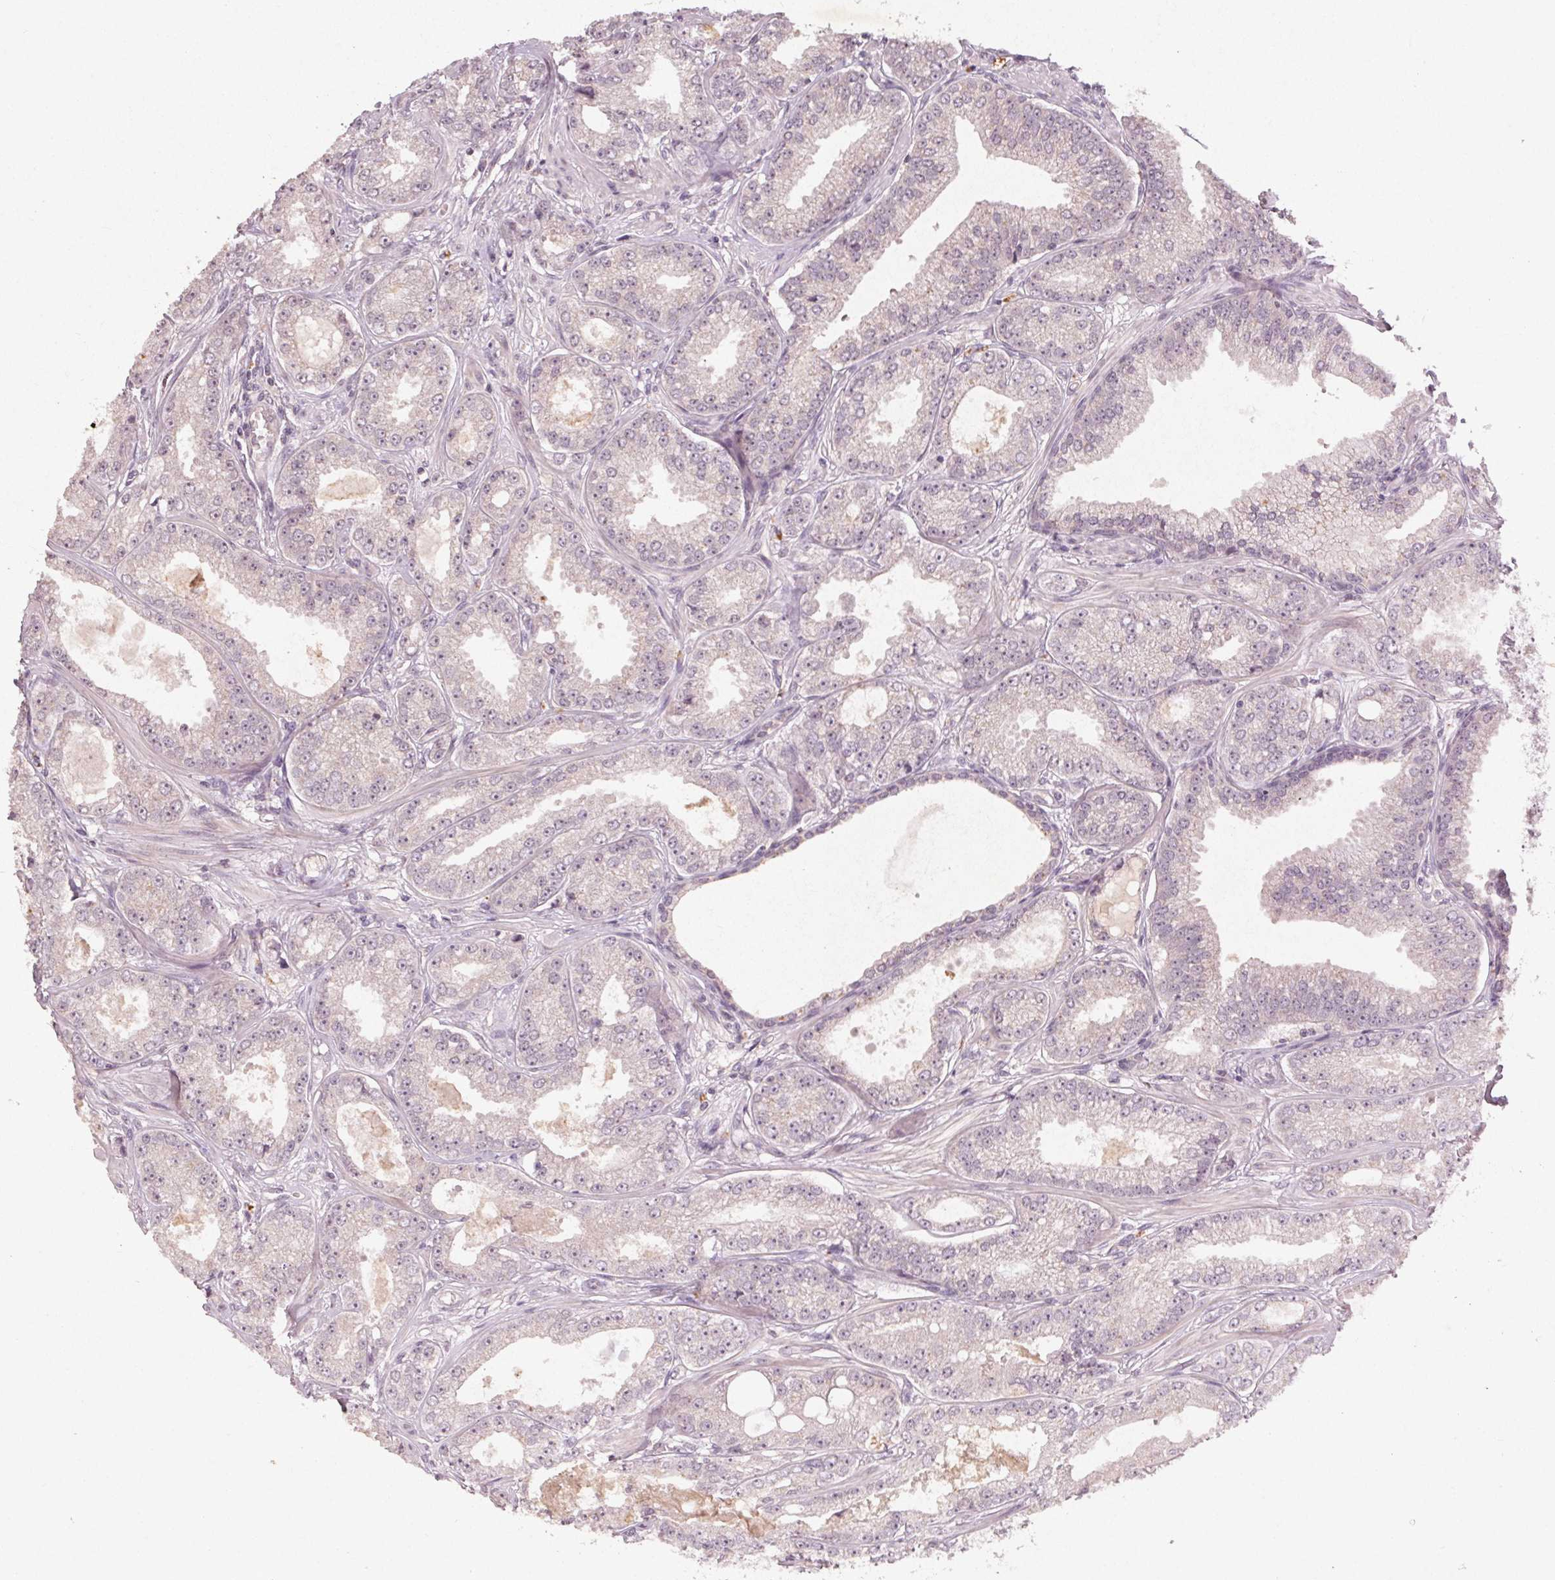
{"staining": {"intensity": "negative", "quantity": "none", "location": "none"}, "tissue": "prostate cancer", "cell_type": "Tumor cells", "image_type": "cancer", "snomed": [{"axis": "morphology", "description": "Adenocarcinoma, NOS"}, {"axis": "topography", "description": "Prostate"}], "caption": "DAB immunohistochemical staining of human prostate adenocarcinoma displays no significant positivity in tumor cells. (IHC, brightfield microscopy, high magnification).", "gene": "KLRC3", "patient": {"sex": "male", "age": 64}}